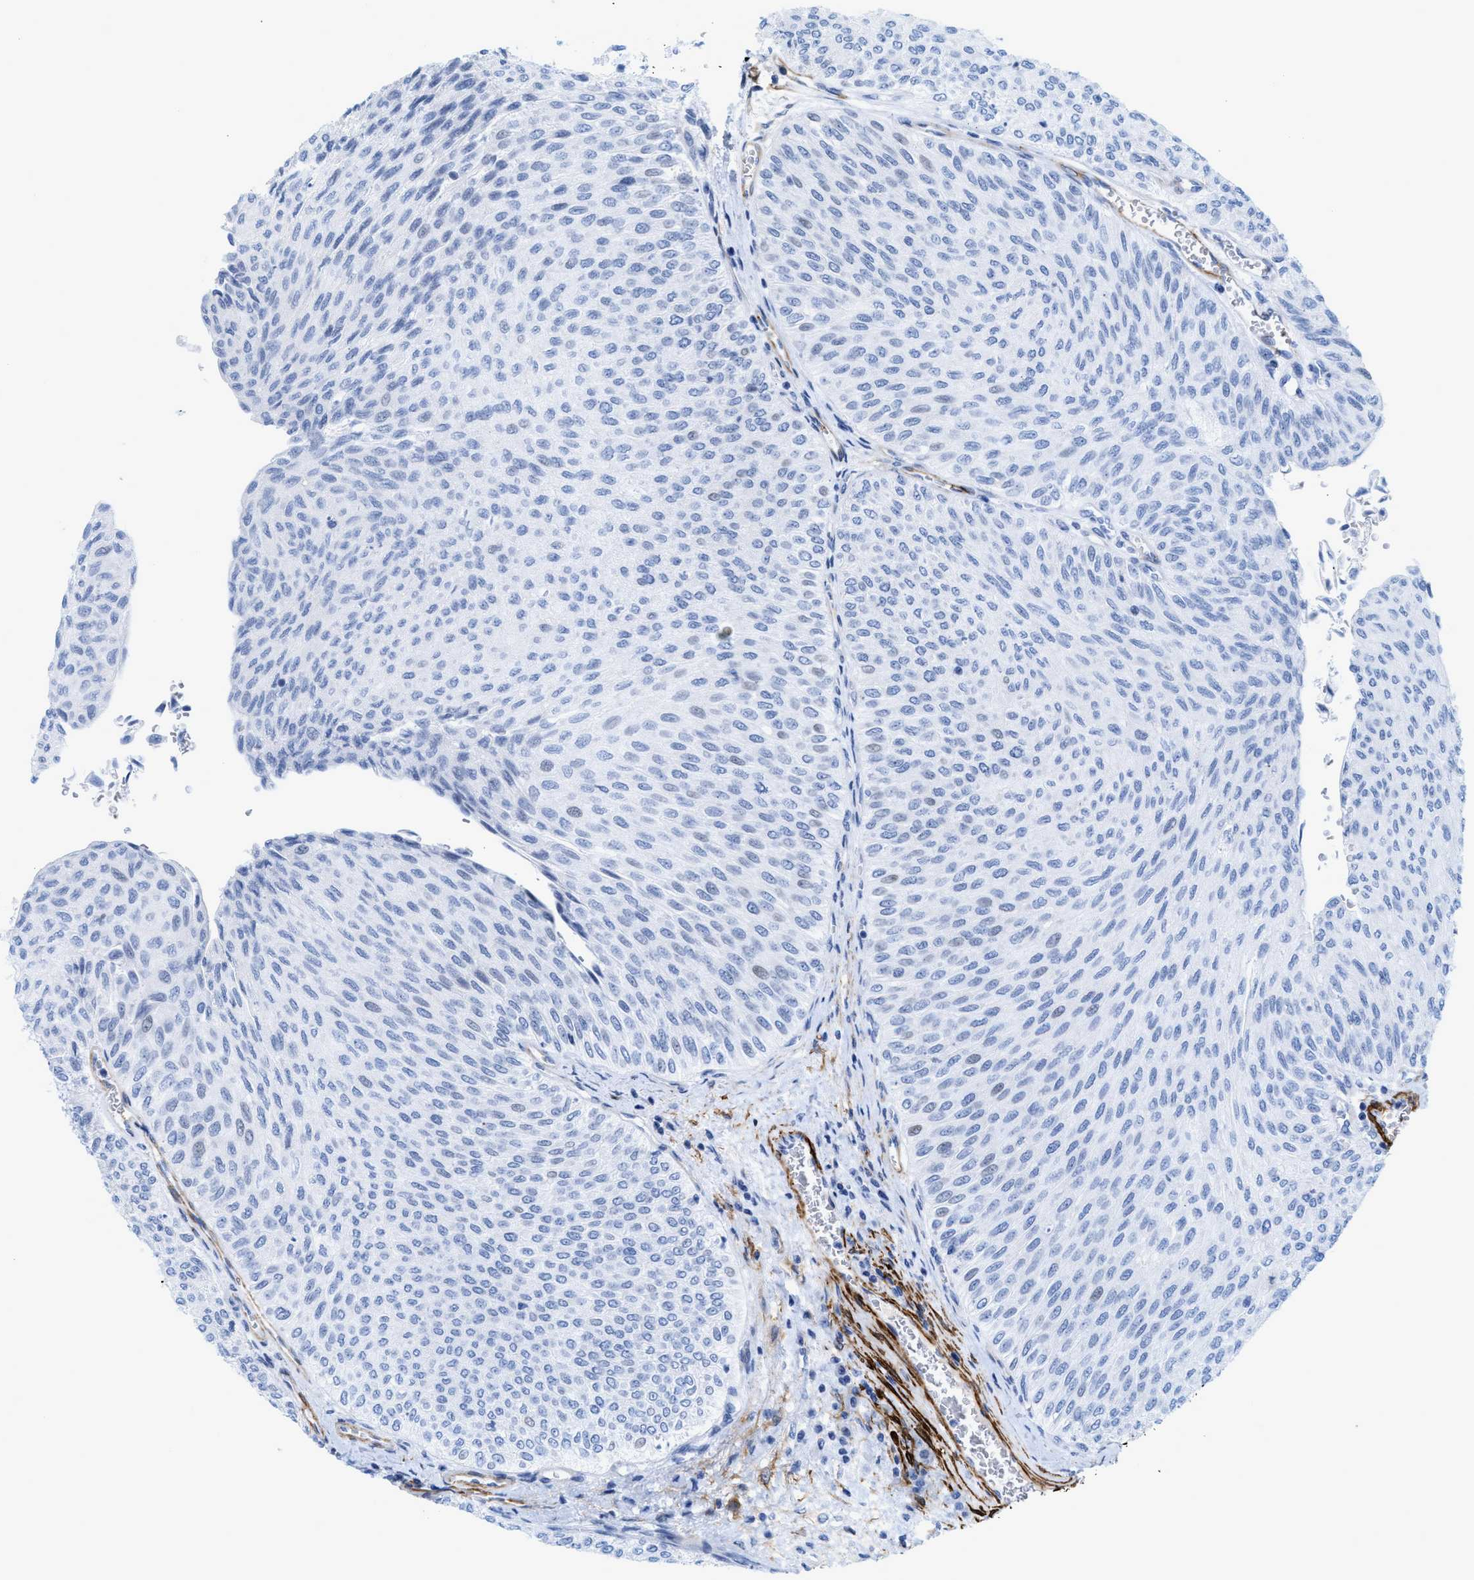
{"staining": {"intensity": "negative", "quantity": "none", "location": "none"}, "tissue": "urothelial cancer", "cell_type": "Tumor cells", "image_type": "cancer", "snomed": [{"axis": "morphology", "description": "Urothelial carcinoma, Low grade"}, {"axis": "topography", "description": "Urinary bladder"}], "caption": "An immunohistochemistry (IHC) photomicrograph of low-grade urothelial carcinoma is shown. There is no staining in tumor cells of low-grade urothelial carcinoma. (Immunohistochemistry, brightfield microscopy, high magnification).", "gene": "TAGLN", "patient": {"sex": "male", "age": 78}}